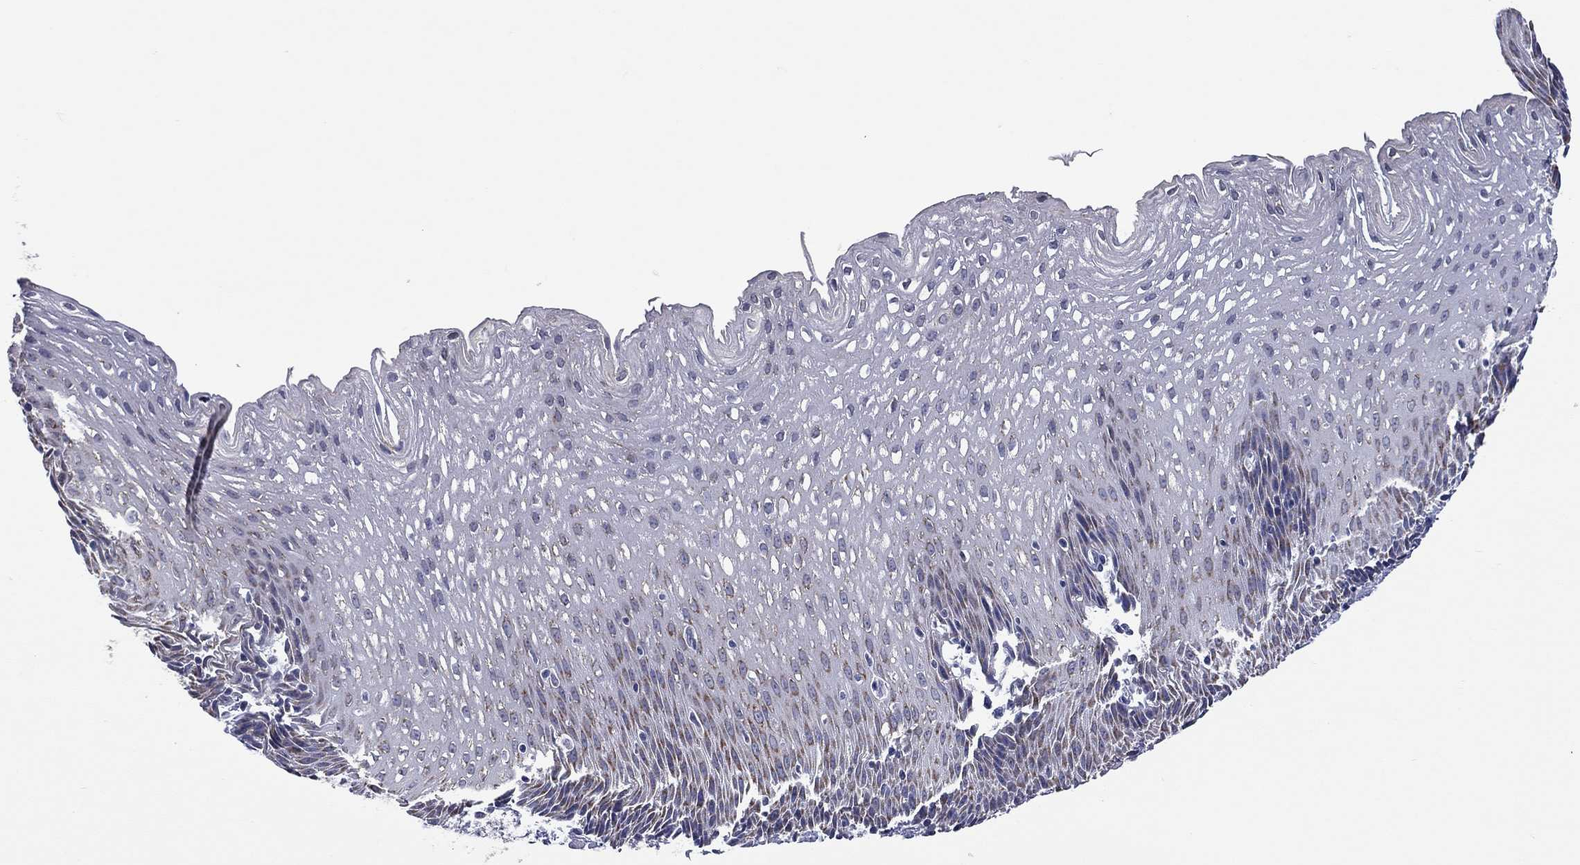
{"staining": {"intensity": "strong", "quantity": ">75%", "location": "cytoplasmic/membranous"}, "tissue": "esophagus", "cell_type": "Squamous epithelial cells", "image_type": "normal", "snomed": [{"axis": "morphology", "description": "Normal tissue, NOS"}, {"axis": "topography", "description": "Esophagus"}], "caption": "Protein expression analysis of unremarkable esophagus demonstrates strong cytoplasmic/membranous expression in approximately >75% of squamous epithelial cells. (Brightfield microscopy of DAB IHC at high magnification).", "gene": "SHOC2", "patient": {"sex": "female", "age": 64}}